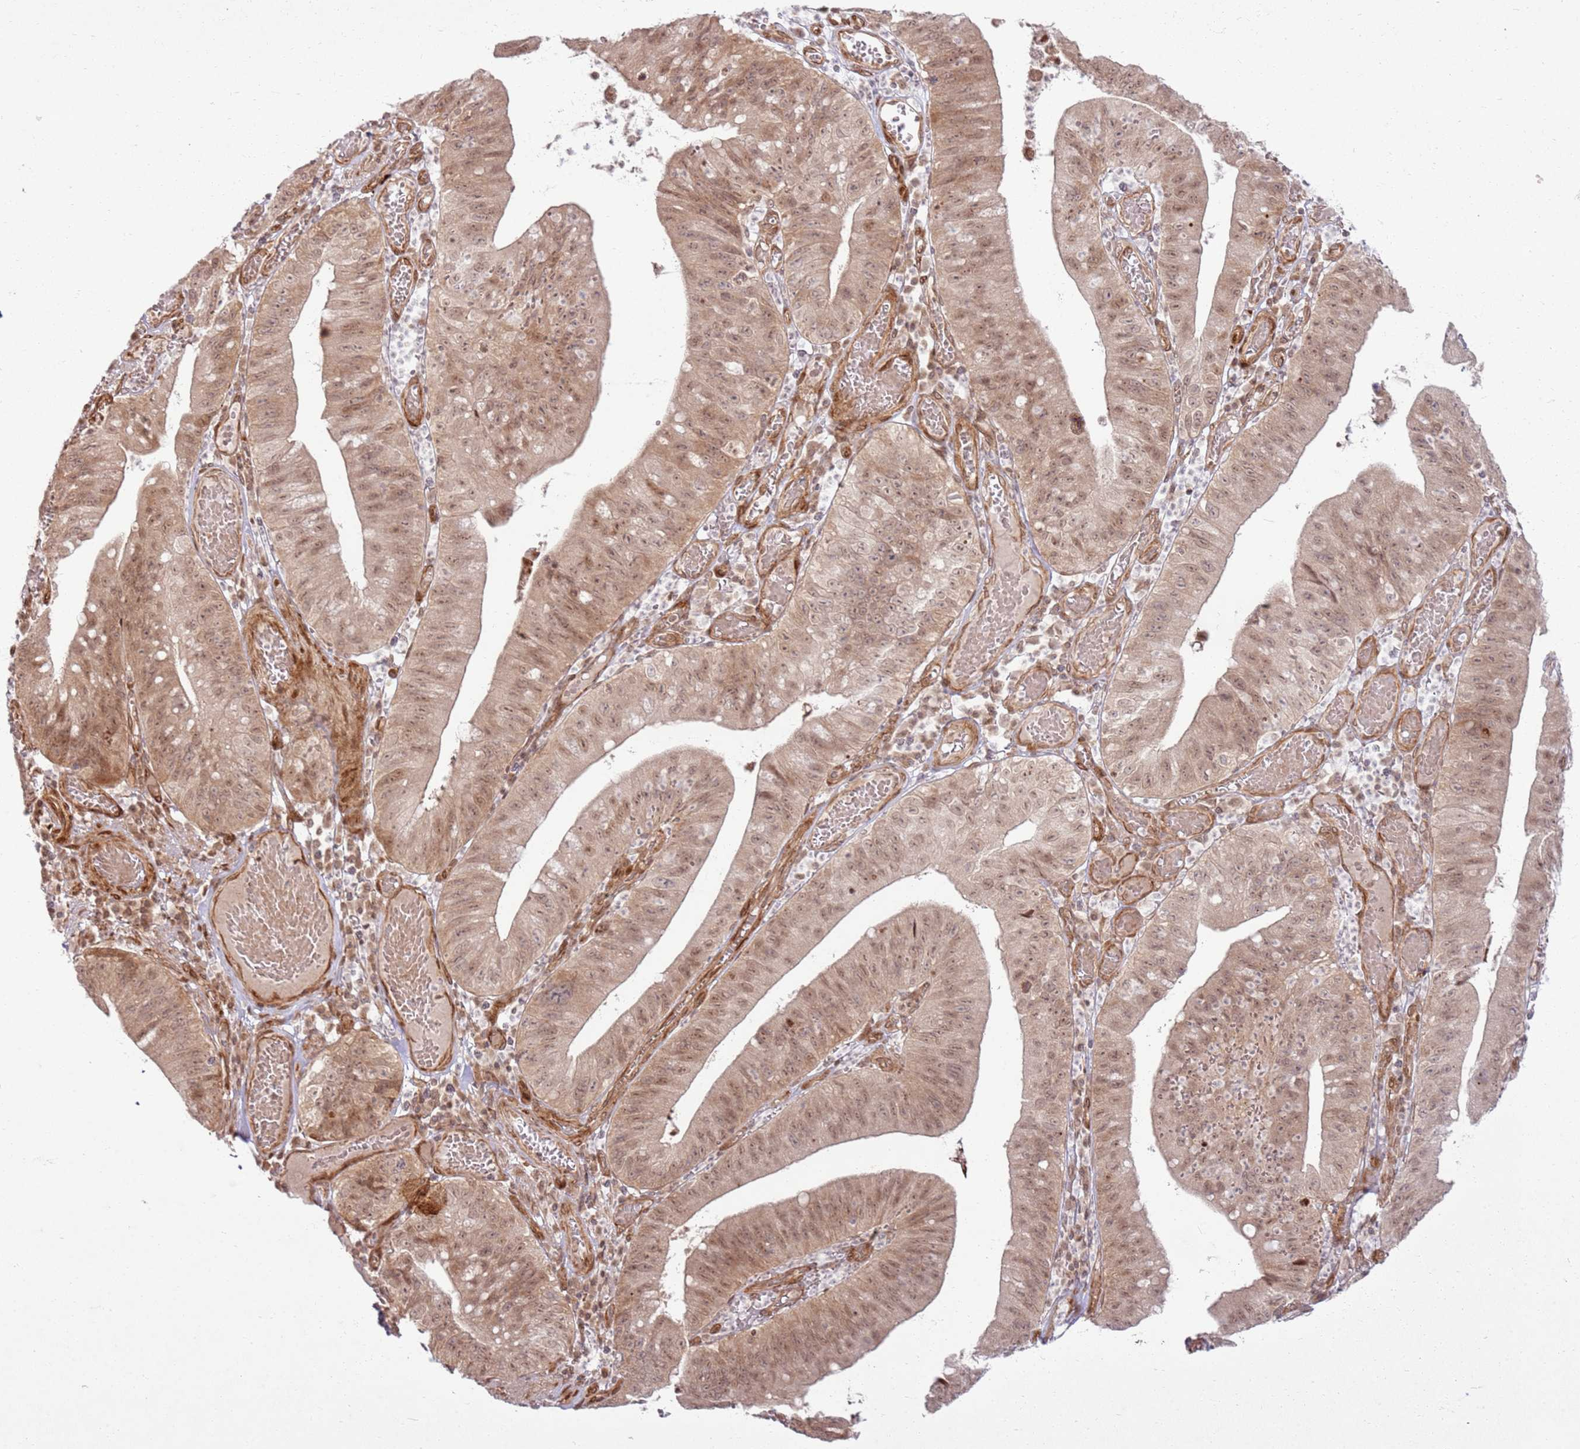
{"staining": {"intensity": "moderate", "quantity": ">75%", "location": "cytoplasmic/membranous,nuclear"}, "tissue": "stomach cancer", "cell_type": "Tumor cells", "image_type": "cancer", "snomed": [{"axis": "morphology", "description": "Adenocarcinoma, NOS"}, {"axis": "topography", "description": "Stomach"}], "caption": "Immunohistochemical staining of human stomach cancer (adenocarcinoma) reveals moderate cytoplasmic/membranous and nuclear protein positivity in about >75% of tumor cells. The protein is shown in brown color, while the nuclei are stained blue.", "gene": "KLHL36", "patient": {"sex": "male", "age": 59}}